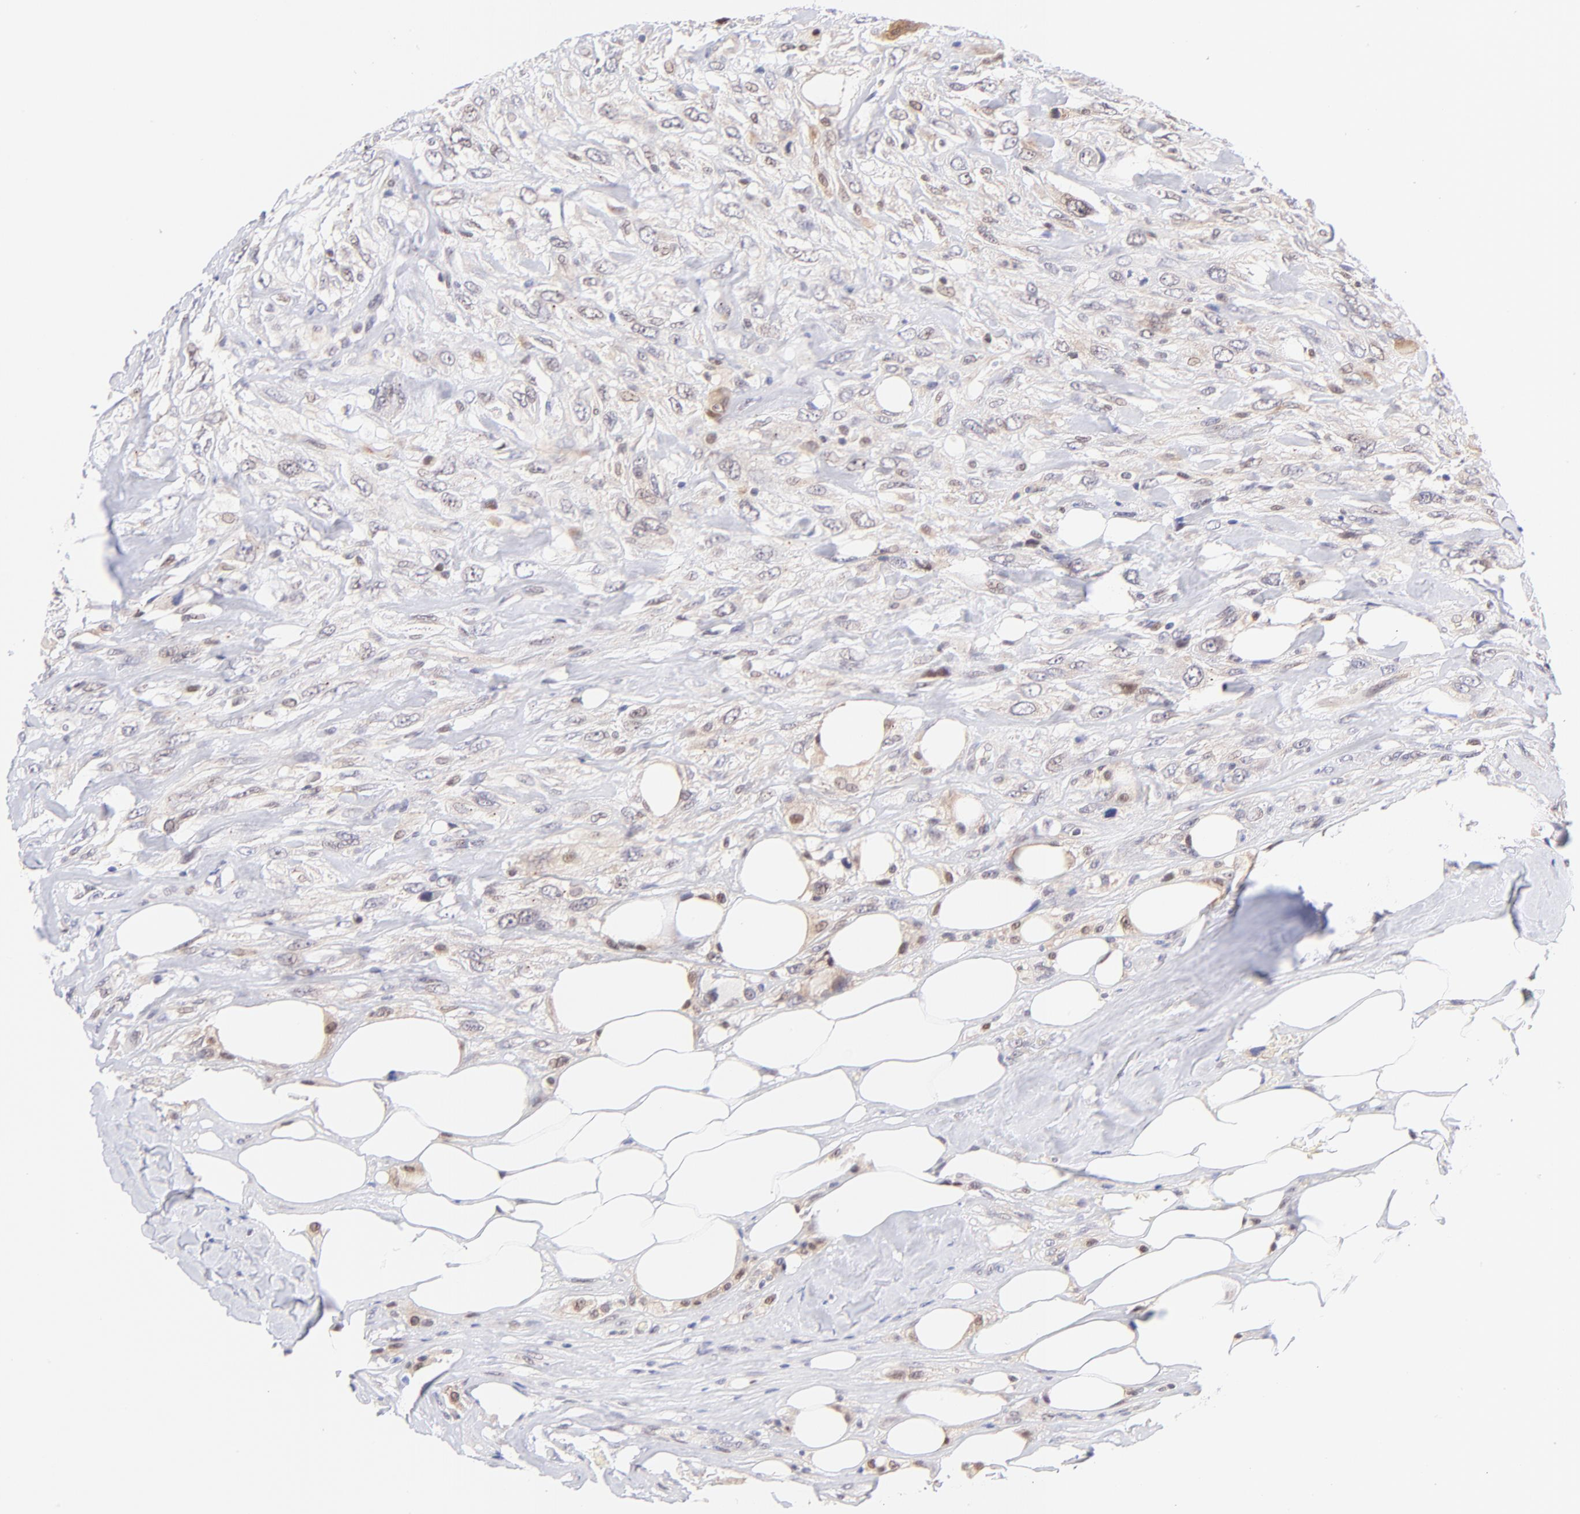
{"staining": {"intensity": "weak", "quantity": "<25%", "location": "nuclear"}, "tissue": "breast cancer", "cell_type": "Tumor cells", "image_type": "cancer", "snomed": [{"axis": "morphology", "description": "Neoplasm, malignant, NOS"}, {"axis": "topography", "description": "Breast"}], "caption": "Immunohistochemistry micrograph of neoplastic tissue: breast cancer stained with DAB (3,3'-diaminobenzidine) shows no significant protein positivity in tumor cells.", "gene": "PBDC1", "patient": {"sex": "female", "age": 50}}